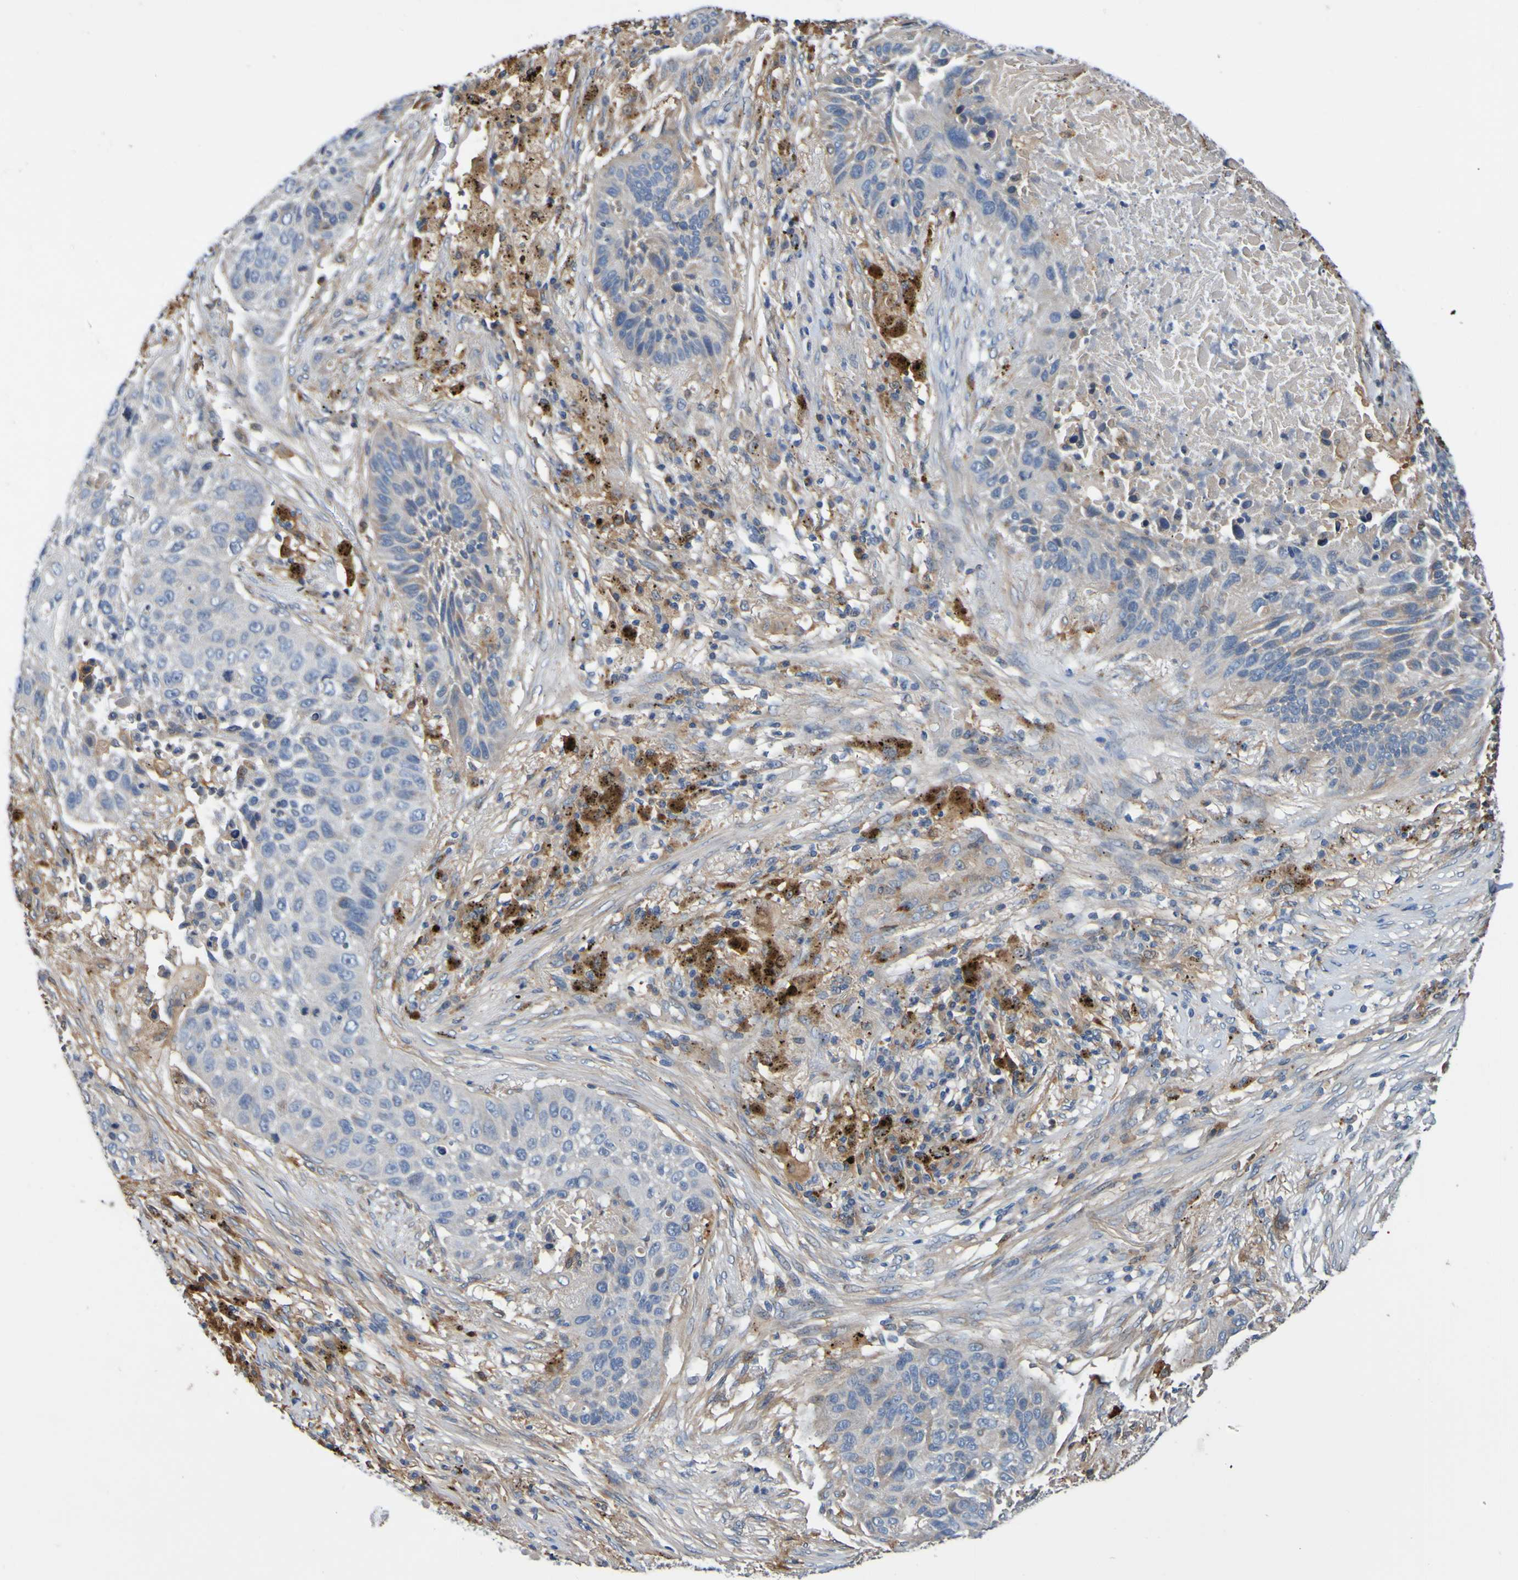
{"staining": {"intensity": "weak", "quantity": ">75%", "location": "cytoplasmic/membranous"}, "tissue": "lung cancer", "cell_type": "Tumor cells", "image_type": "cancer", "snomed": [{"axis": "morphology", "description": "Squamous cell carcinoma, NOS"}, {"axis": "topography", "description": "Lung"}], "caption": "About >75% of tumor cells in lung cancer (squamous cell carcinoma) exhibit weak cytoplasmic/membranous protein positivity as visualized by brown immunohistochemical staining.", "gene": "METAP2", "patient": {"sex": "male", "age": 57}}